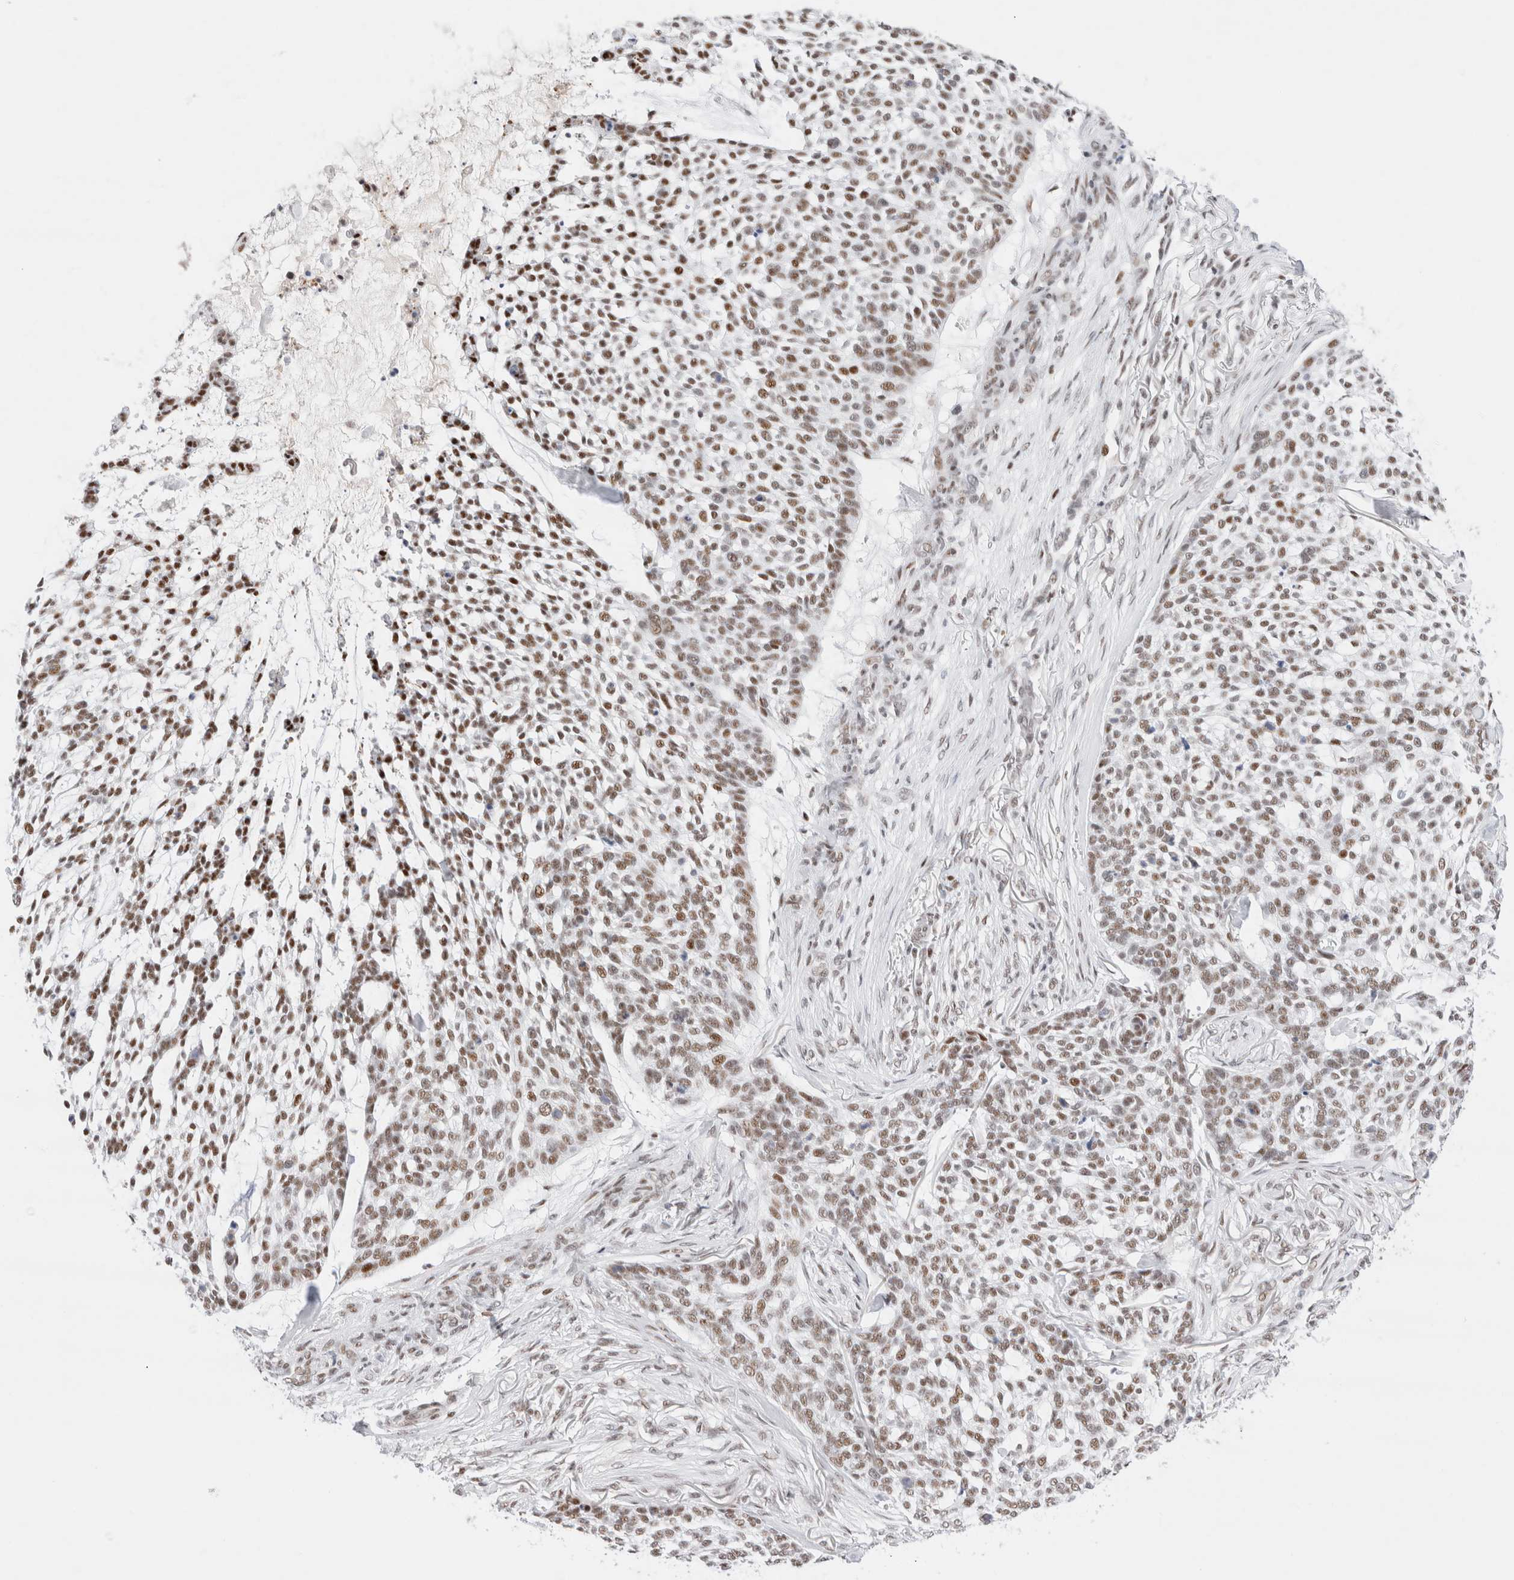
{"staining": {"intensity": "weak", "quantity": ">75%", "location": "nuclear"}, "tissue": "skin cancer", "cell_type": "Tumor cells", "image_type": "cancer", "snomed": [{"axis": "morphology", "description": "Basal cell carcinoma"}, {"axis": "topography", "description": "Skin"}], "caption": "Basal cell carcinoma (skin) stained for a protein (brown) shows weak nuclear positive staining in about >75% of tumor cells.", "gene": "ZNF282", "patient": {"sex": "female", "age": 64}}